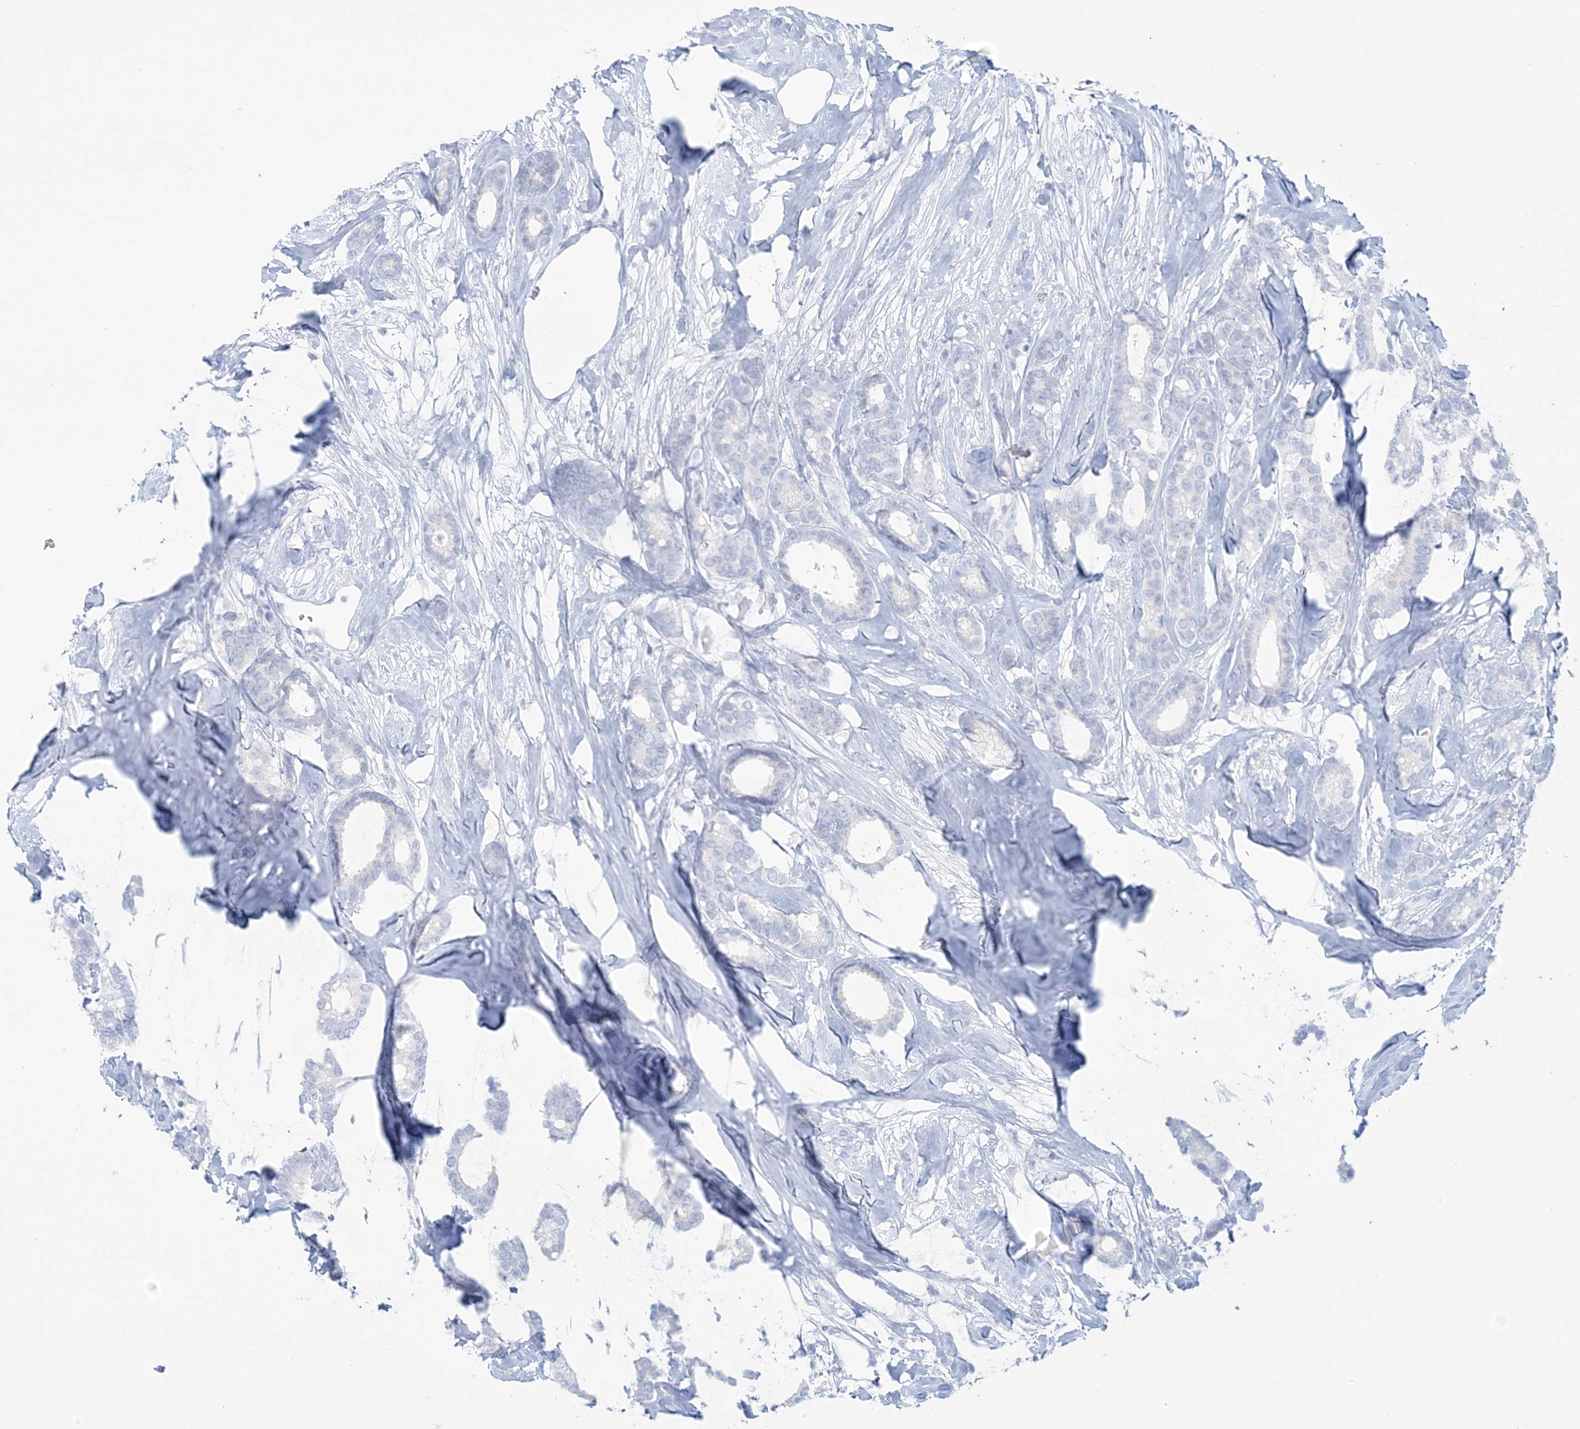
{"staining": {"intensity": "negative", "quantity": "none", "location": "none"}, "tissue": "breast cancer", "cell_type": "Tumor cells", "image_type": "cancer", "snomed": [{"axis": "morphology", "description": "Duct carcinoma"}, {"axis": "topography", "description": "Breast"}], "caption": "Protein analysis of breast cancer (intraductal carcinoma) shows no significant staining in tumor cells.", "gene": "AGXT", "patient": {"sex": "female", "age": 87}}